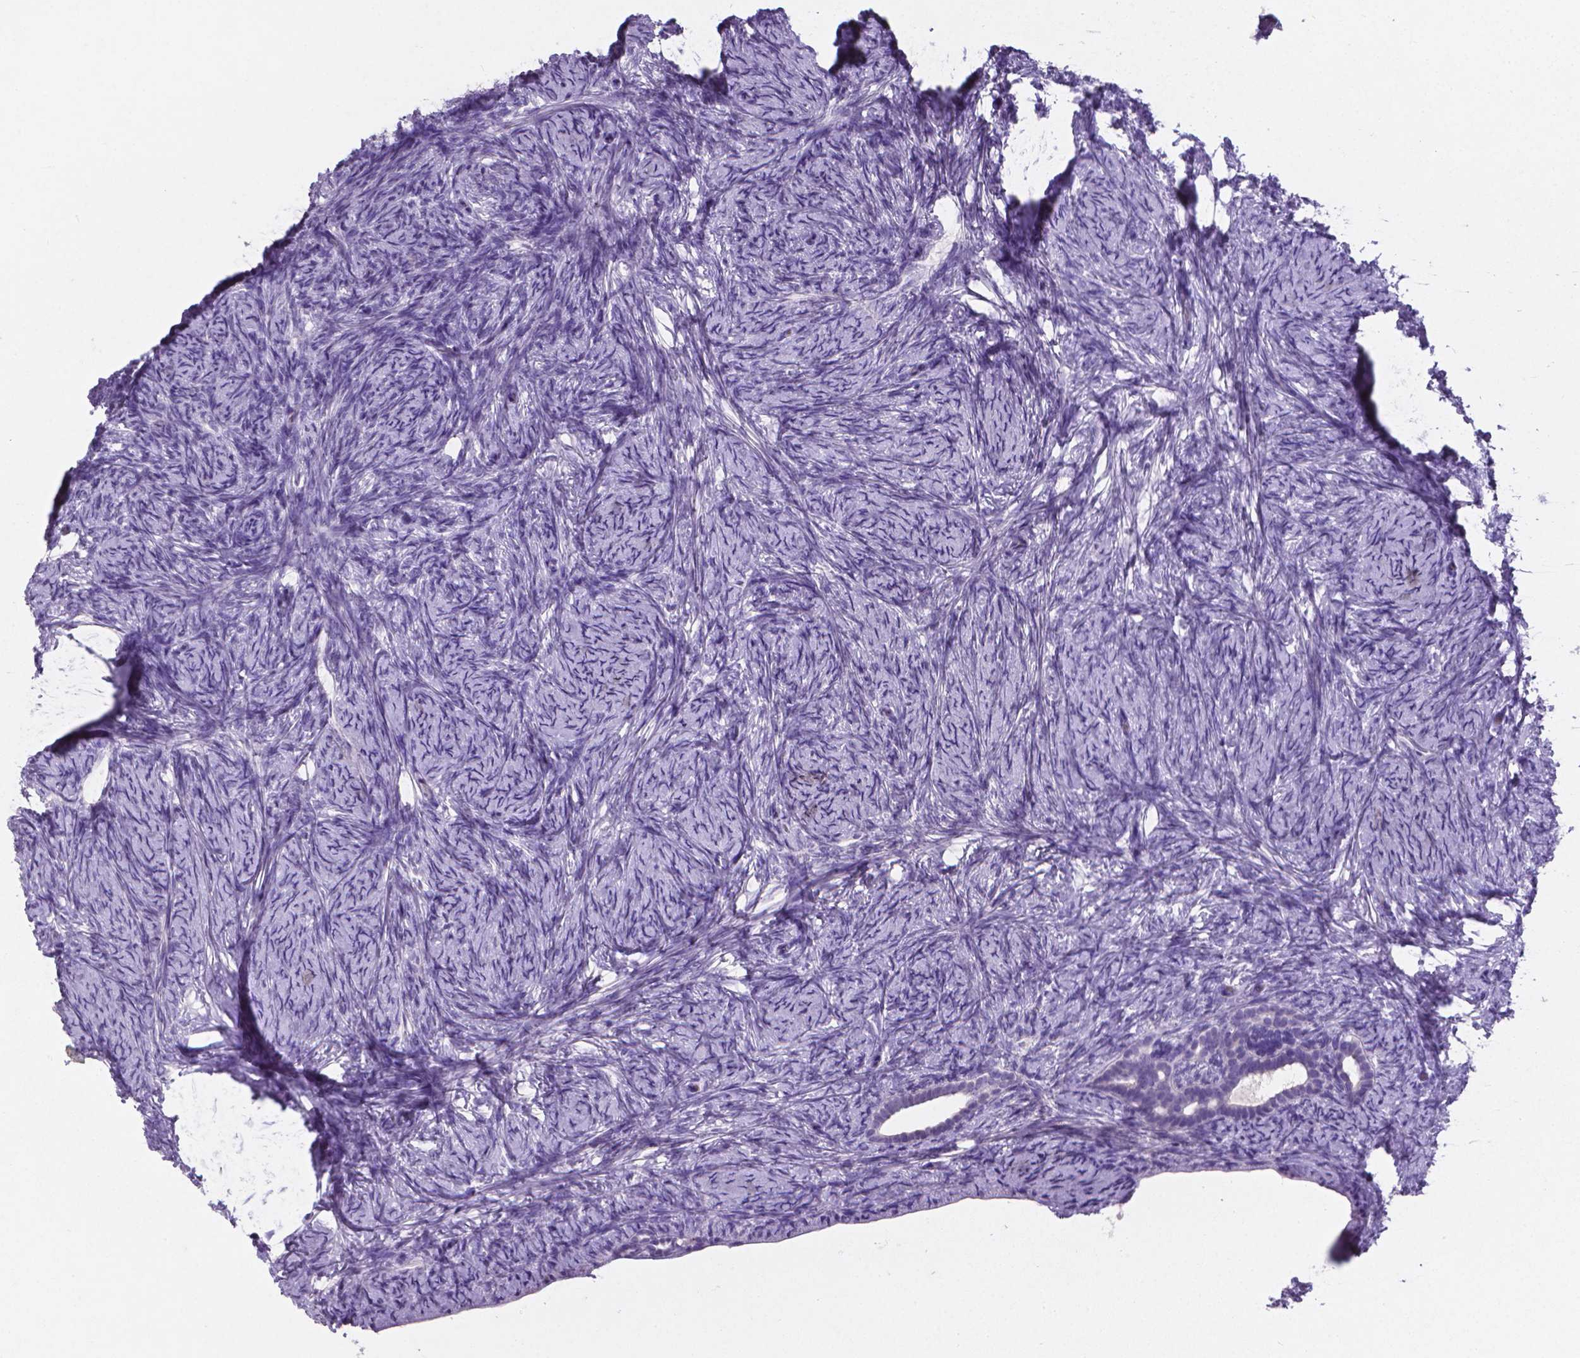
{"staining": {"intensity": "negative", "quantity": "none", "location": "none"}, "tissue": "ovary", "cell_type": "Follicle cells", "image_type": "normal", "snomed": [{"axis": "morphology", "description": "Normal tissue, NOS"}, {"axis": "topography", "description": "Ovary"}], "caption": "Follicle cells show no significant expression in normal ovary. The staining is performed using DAB brown chromogen with nuclei counter-stained in using hematoxylin.", "gene": "XPNPEP2", "patient": {"sex": "female", "age": 34}}